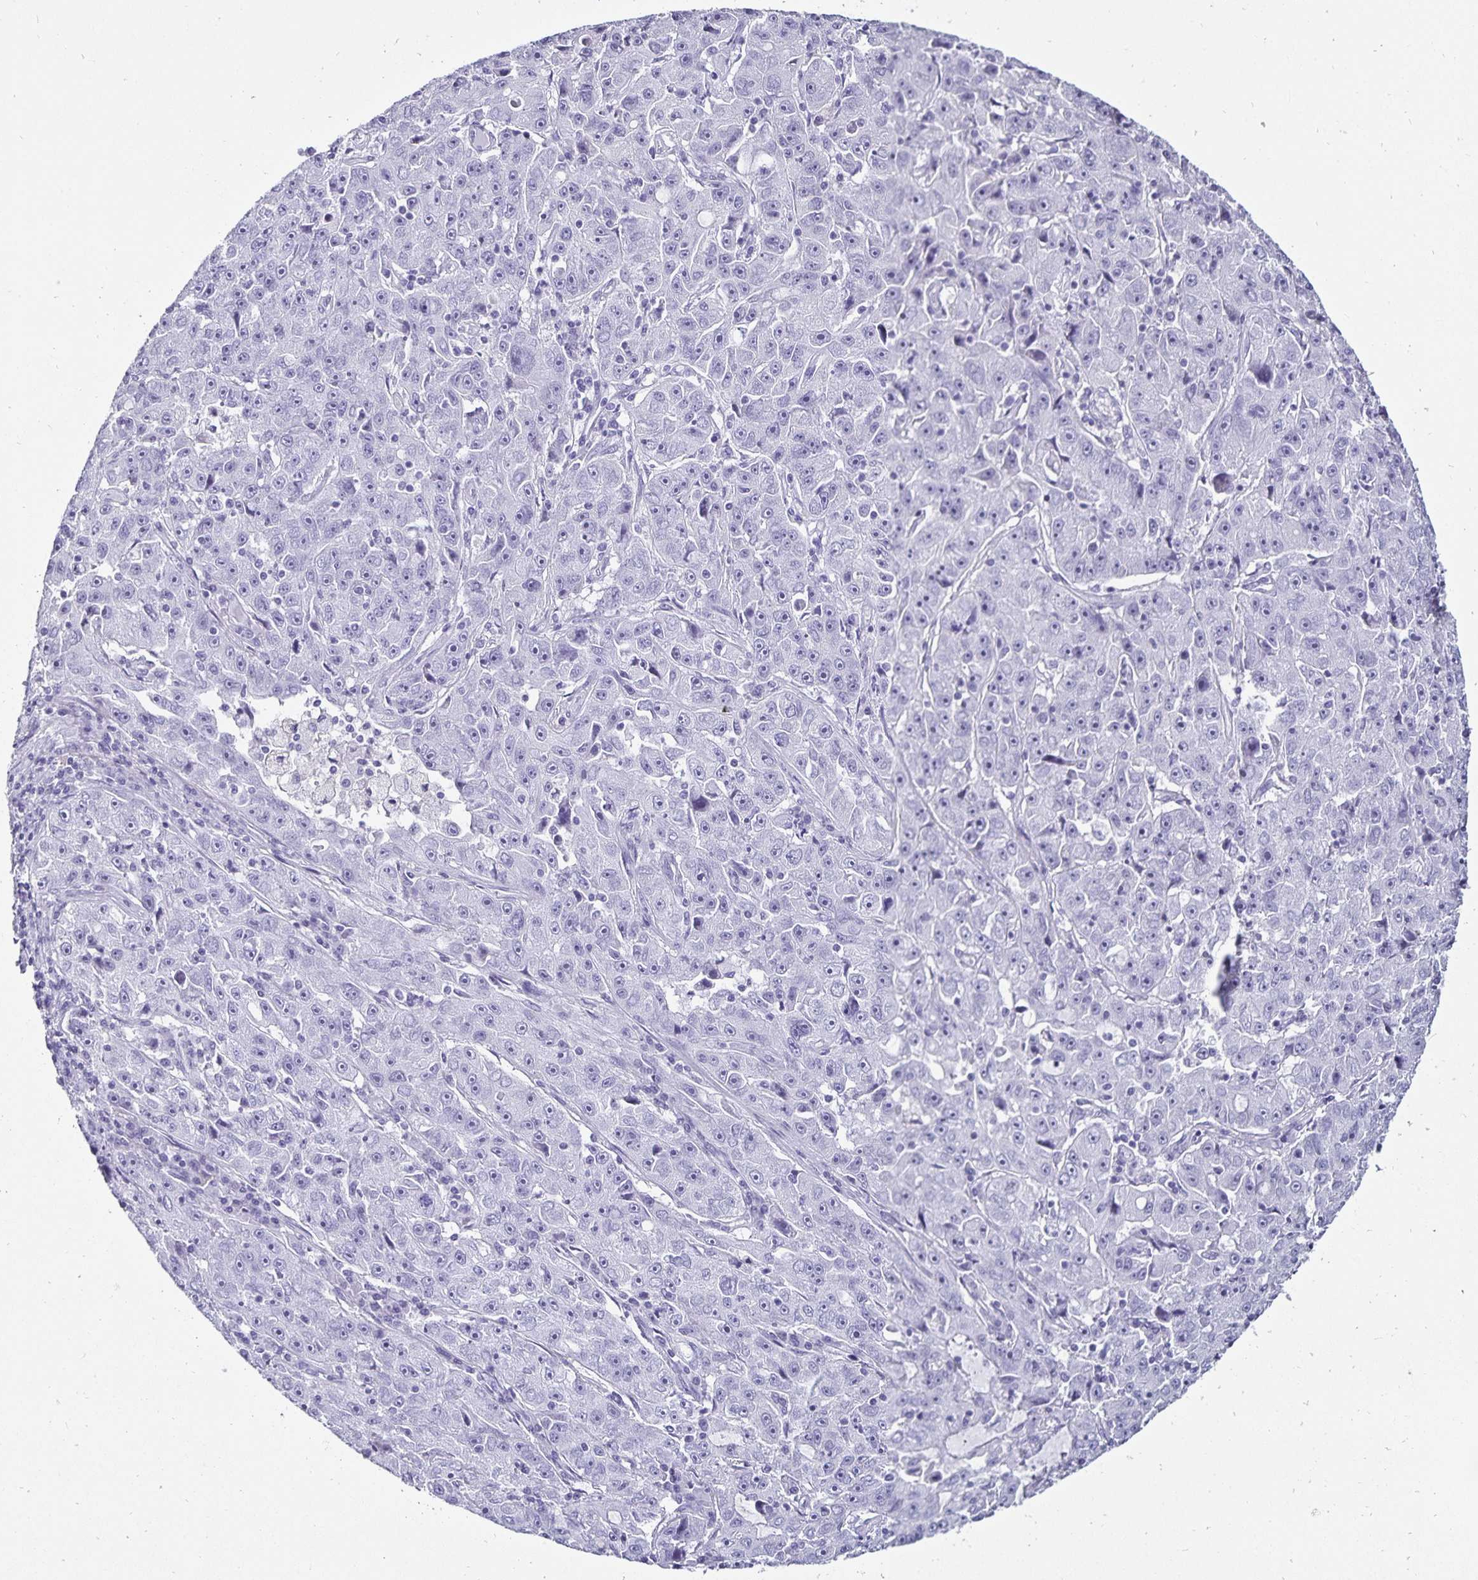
{"staining": {"intensity": "negative", "quantity": "none", "location": "none"}, "tissue": "lung cancer", "cell_type": "Tumor cells", "image_type": "cancer", "snomed": [{"axis": "morphology", "description": "Normal morphology"}, {"axis": "morphology", "description": "Adenocarcinoma, NOS"}, {"axis": "topography", "description": "Lymph node"}, {"axis": "topography", "description": "Lung"}], "caption": "IHC image of neoplastic tissue: lung cancer stained with DAB displays no significant protein positivity in tumor cells. (DAB (3,3'-diaminobenzidine) immunohistochemistry visualized using brightfield microscopy, high magnification).", "gene": "DEFA6", "patient": {"sex": "female", "age": 57}}